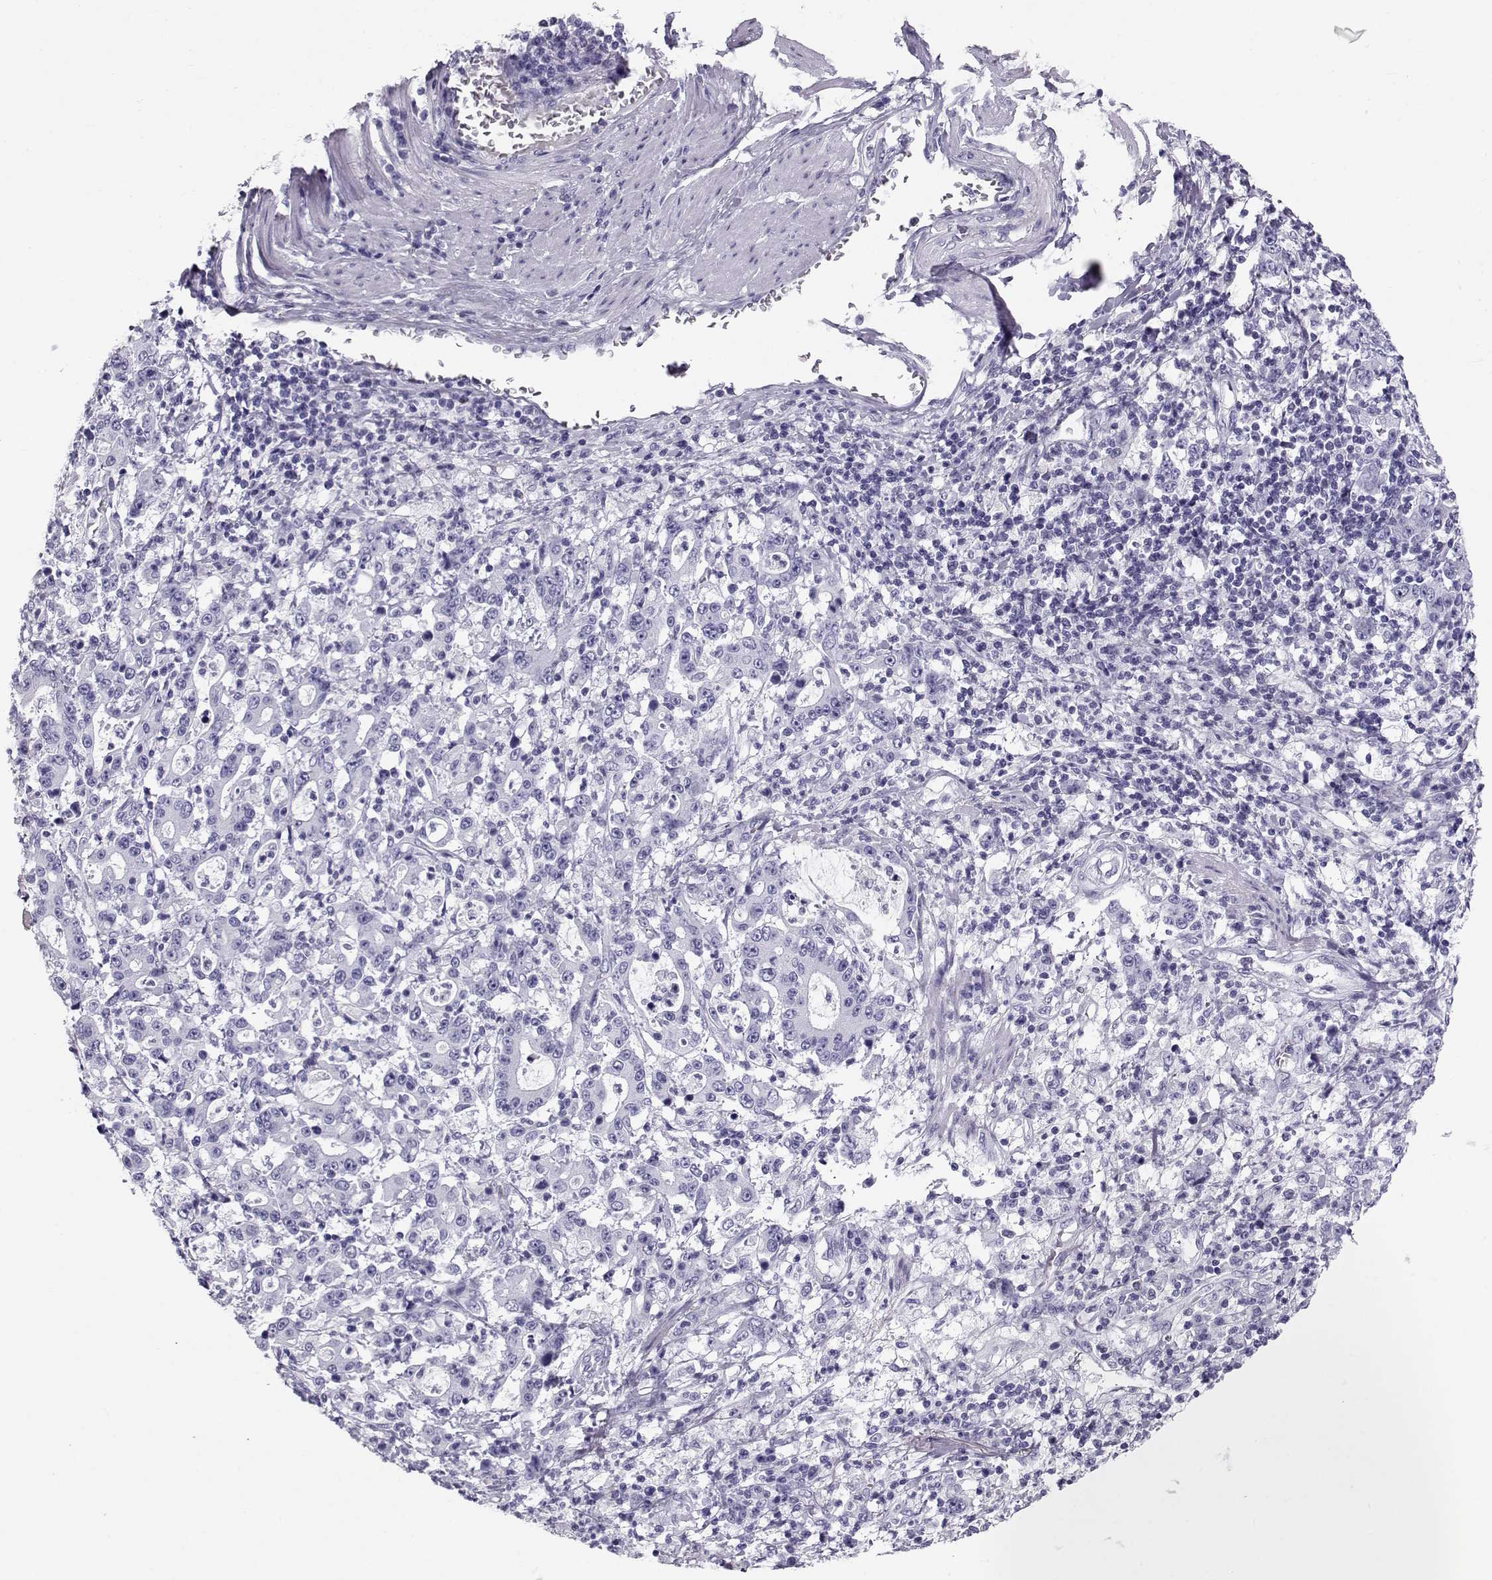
{"staining": {"intensity": "negative", "quantity": "none", "location": "none"}, "tissue": "stomach cancer", "cell_type": "Tumor cells", "image_type": "cancer", "snomed": [{"axis": "morphology", "description": "Adenocarcinoma, NOS"}, {"axis": "topography", "description": "Stomach, upper"}], "caption": "Tumor cells show no significant protein staining in stomach adenocarcinoma.", "gene": "RD3", "patient": {"sex": "male", "age": 68}}